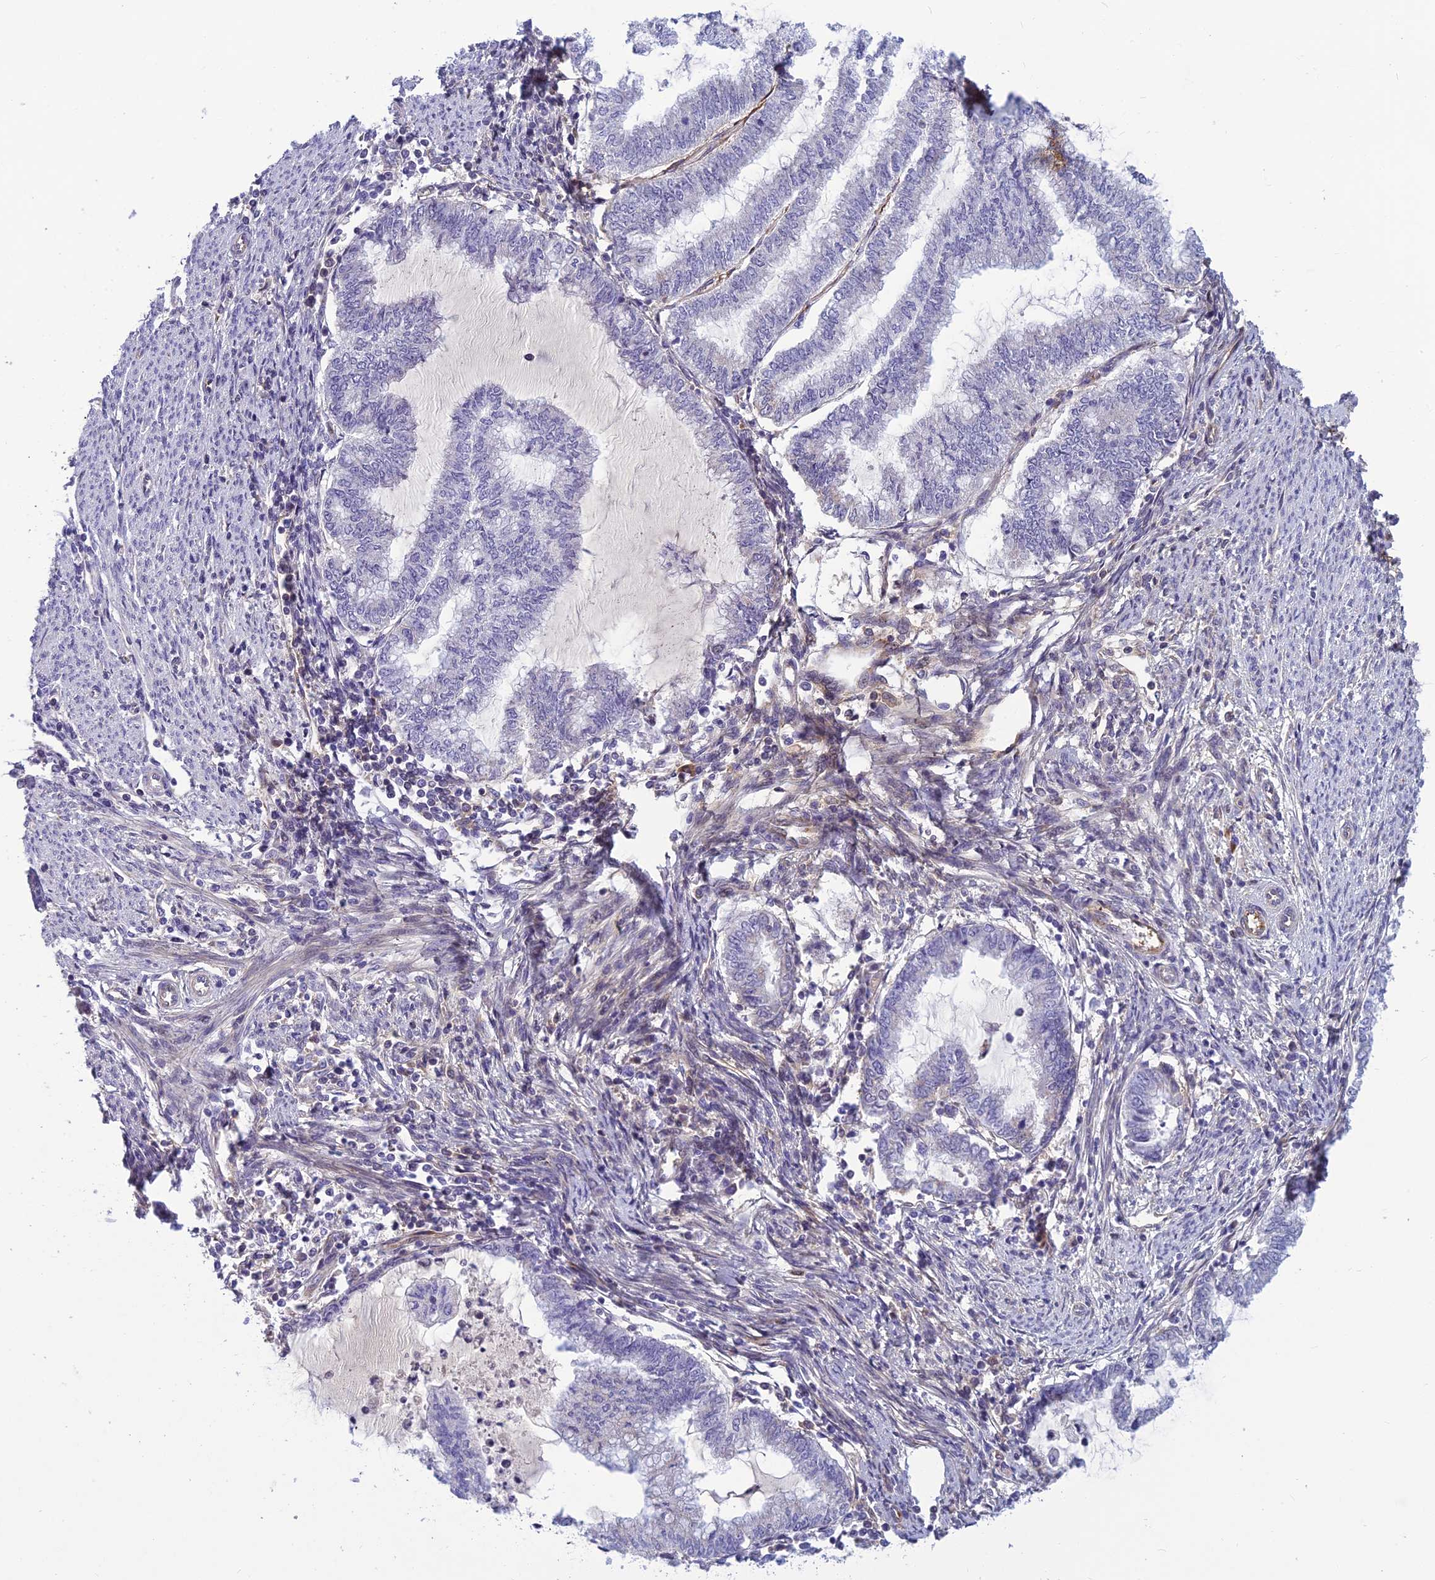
{"staining": {"intensity": "negative", "quantity": "none", "location": "none"}, "tissue": "endometrial cancer", "cell_type": "Tumor cells", "image_type": "cancer", "snomed": [{"axis": "morphology", "description": "Adenocarcinoma, NOS"}, {"axis": "topography", "description": "Endometrium"}], "caption": "This photomicrograph is of endometrial cancer stained with IHC to label a protein in brown with the nuclei are counter-stained blue. There is no positivity in tumor cells.", "gene": "CLEC11A", "patient": {"sex": "female", "age": 79}}